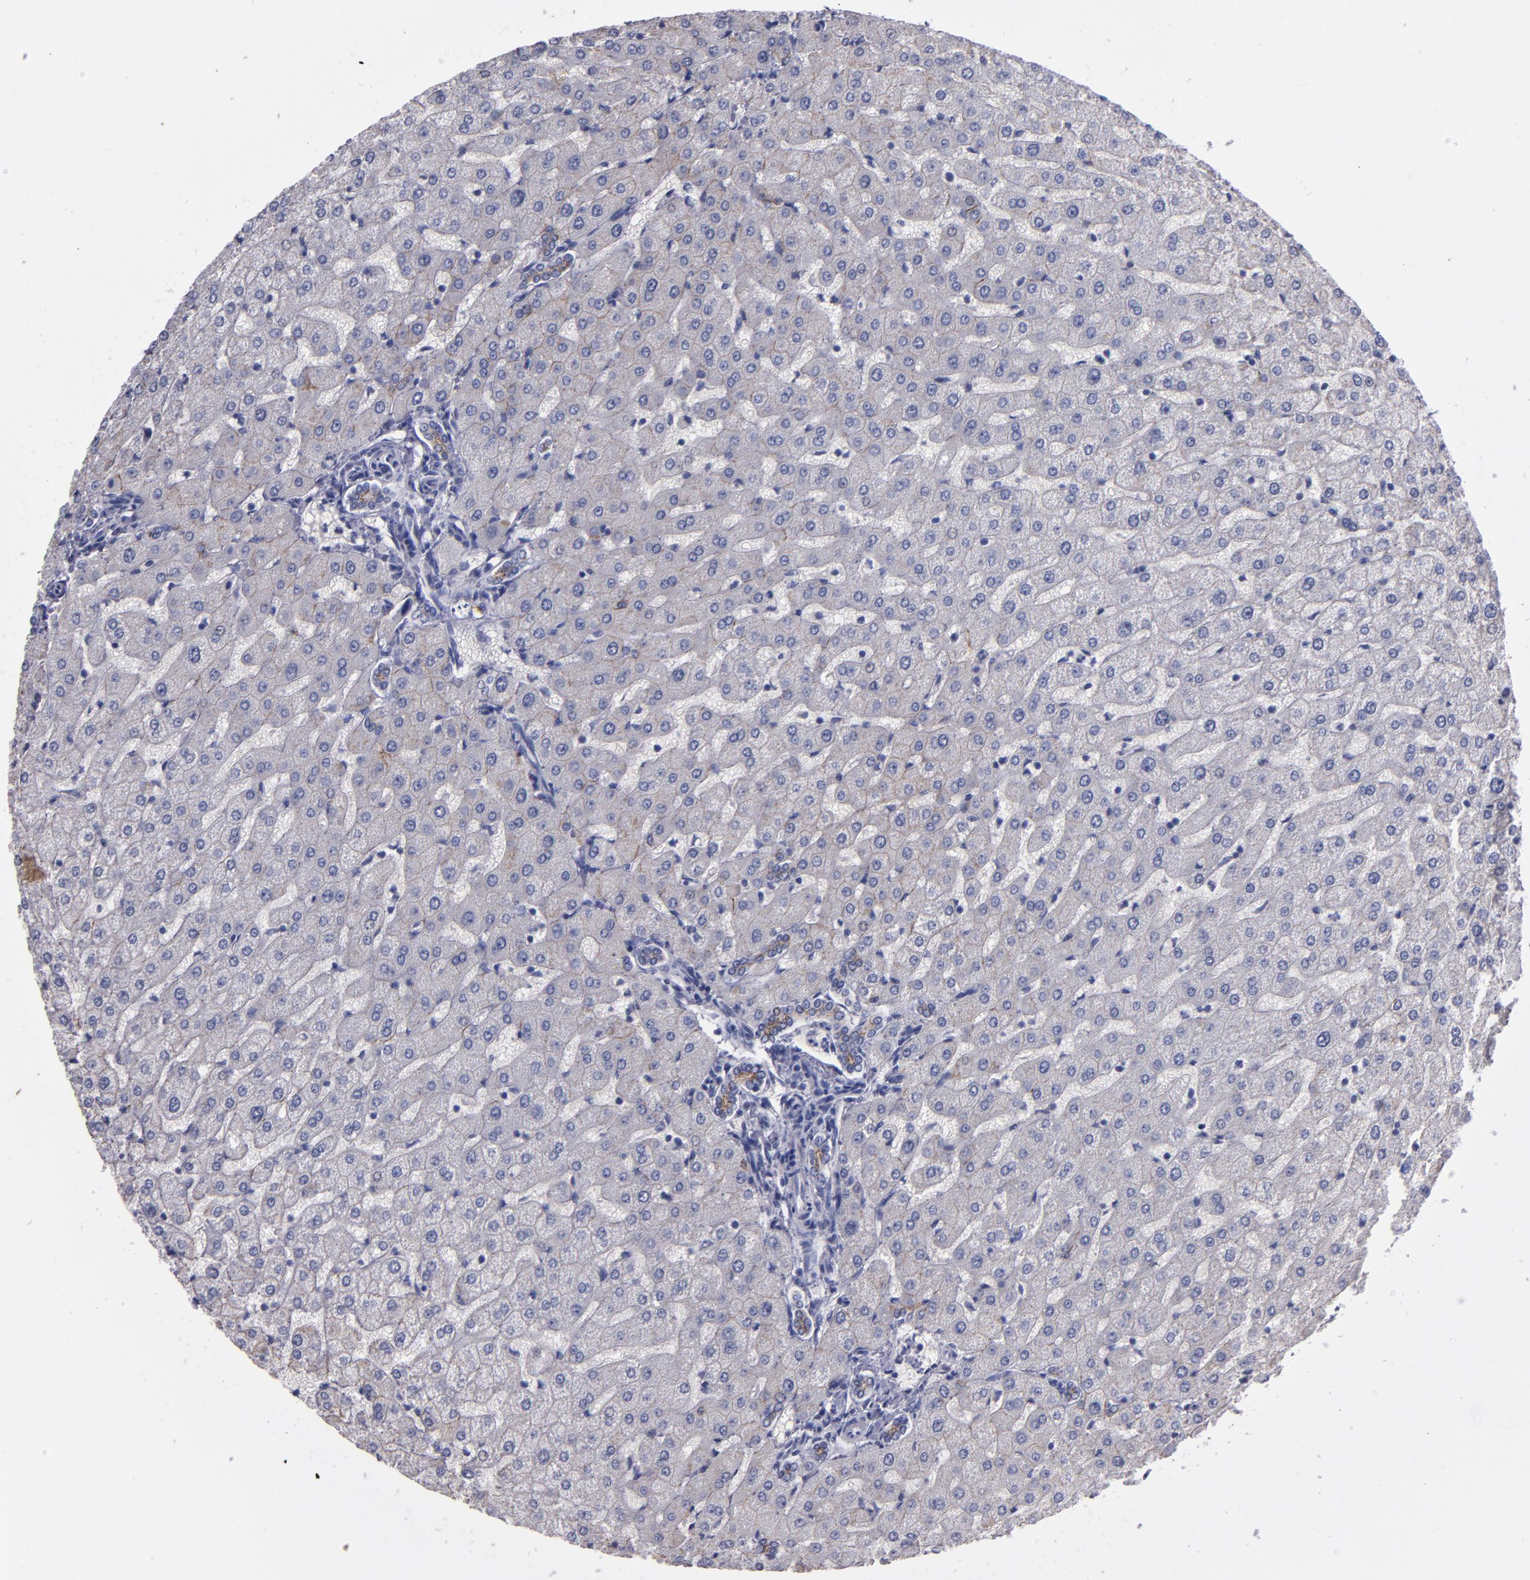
{"staining": {"intensity": "weak", "quantity": ">75%", "location": "cytoplasmic/membranous"}, "tissue": "liver", "cell_type": "Cholangiocytes", "image_type": "normal", "snomed": [{"axis": "morphology", "description": "Normal tissue, NOS"}, {"axis": "morphology", "description": "Fibrosis, NOS"}, {"axis": "topography", "description": "Liver"}], "caption": "DAB immunohistochemical staining of normal liver displays weak cytoplasmic/membranous protein expression in about >75% of cholangiocytes.", "gene": "CDH3", "patient": {"sex": "female", "age": 29}}